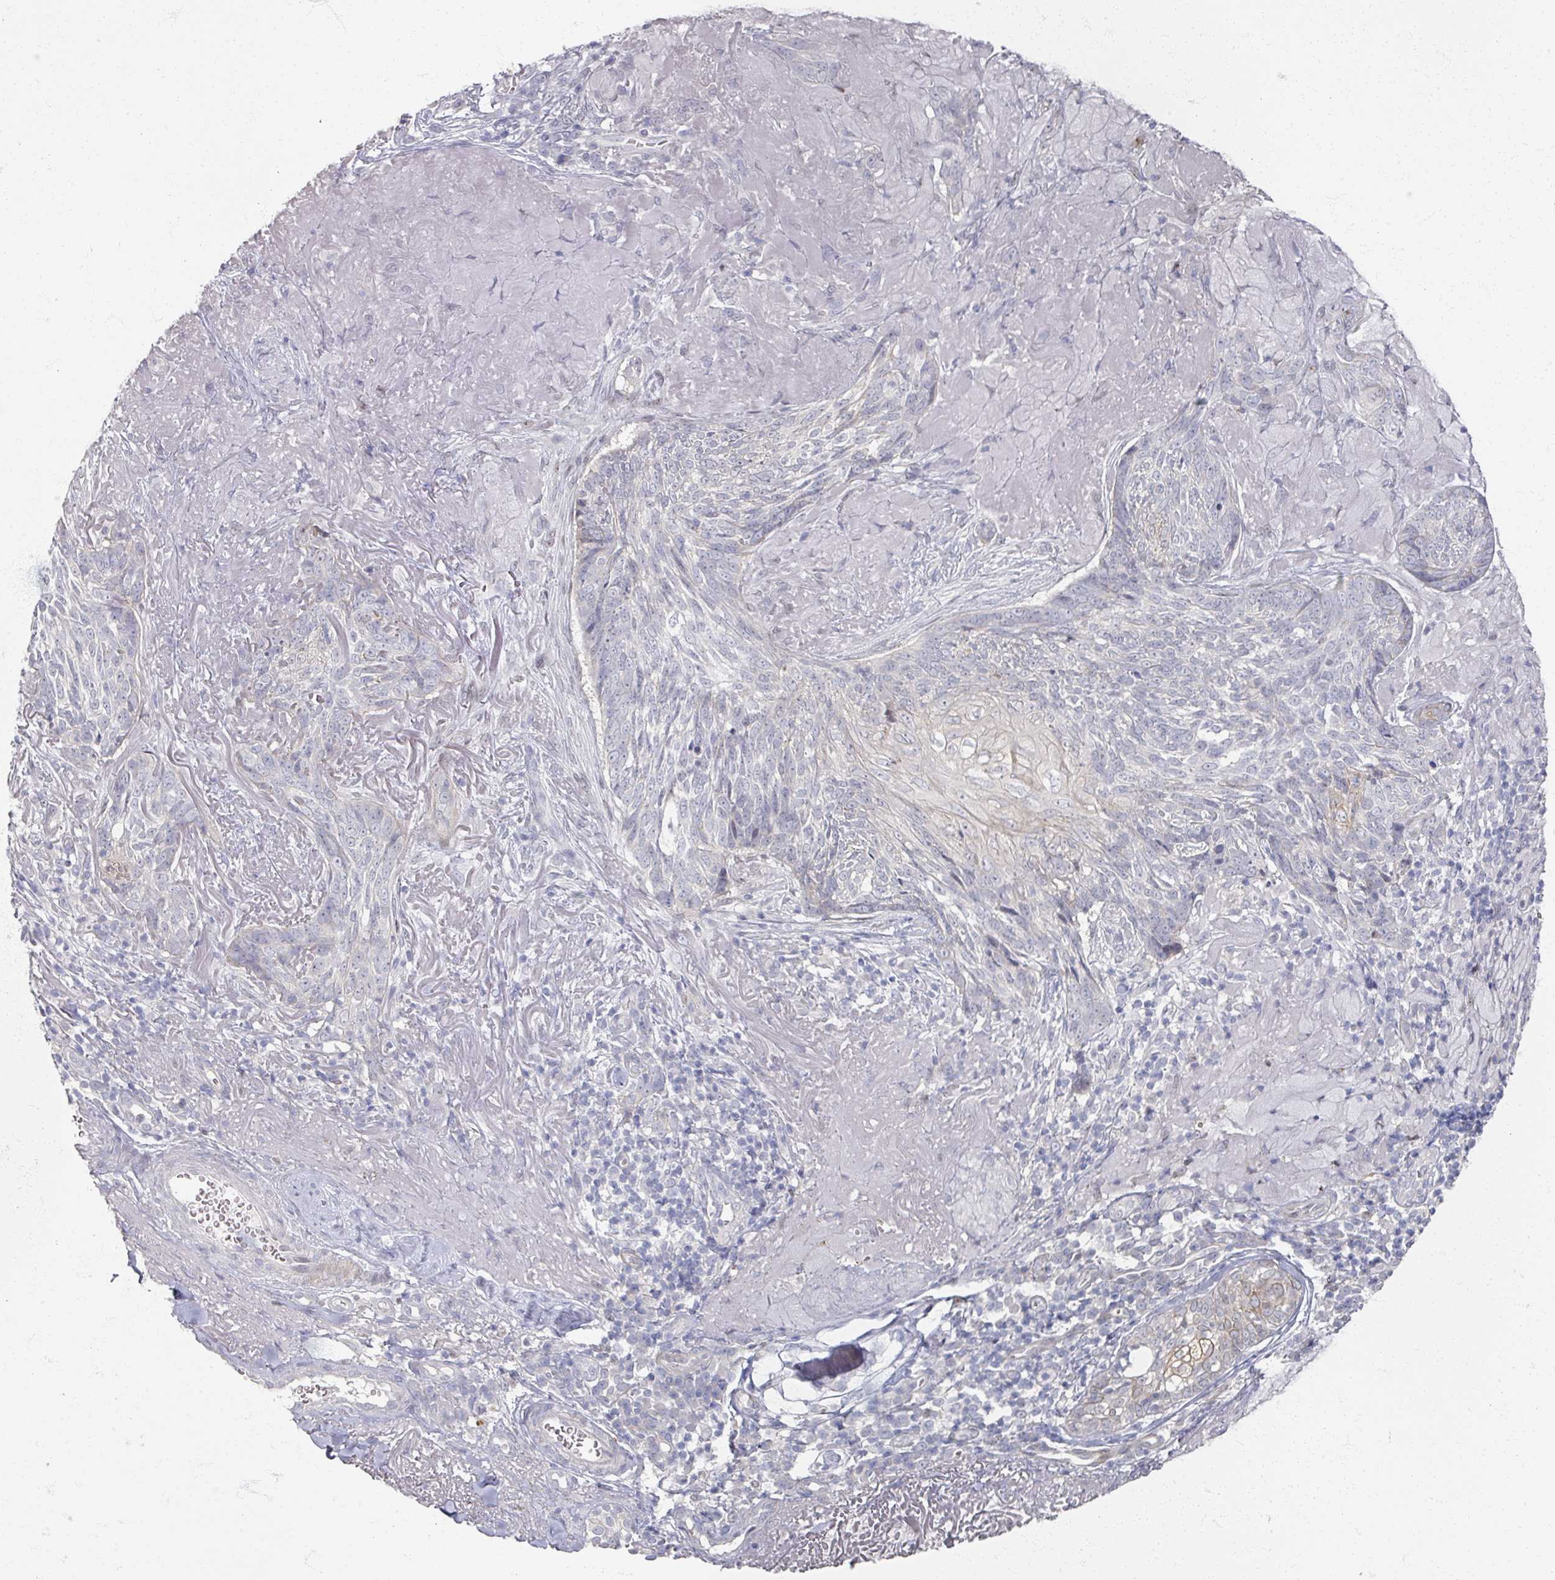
{"staining": {"intensity": "negative", "quantity": "none", "location": "none"}, "tissue": "skin cancer", "cell_type": "Tumor cells", "image_type": "cancer", "snomed": [{"axis": "morphology", "description": "Basal cell carcinoma"}, {"axis": "topography", "description": "Skin"}, {"axis": "topography", "description": "Skin of face"}], "caption": "A high-resolution photomicrograph shows immunohistochemistry staining of skin basal cell carcinoma, which reveals no significant positivity in tumor cells. The staining is performed using DAB brown chromogen with nuclei counter-stained in using hematoxylin.", "gene": "TTYH3", "patient": {"sex": "female", "age": 95}}